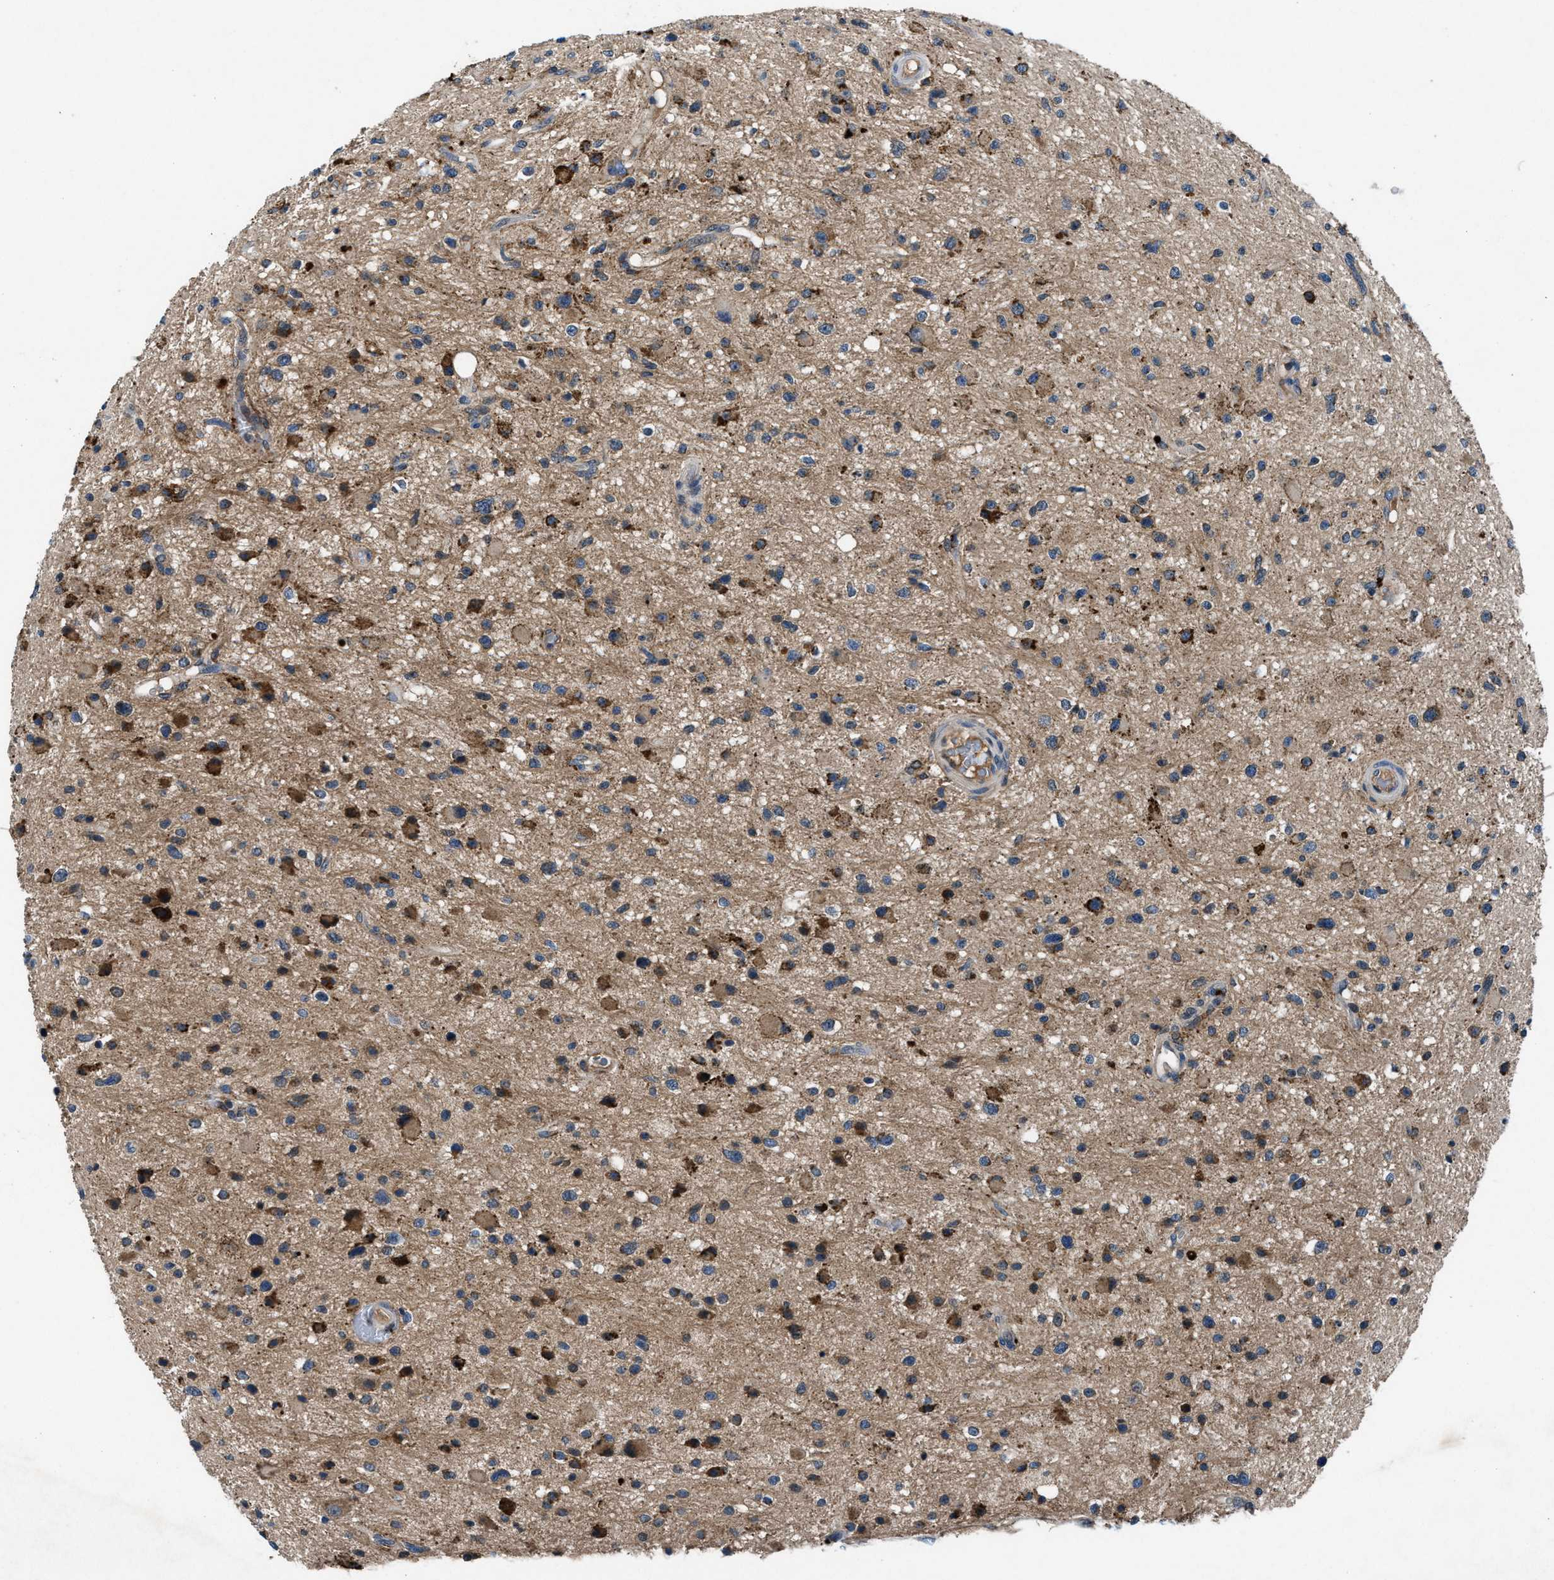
{"staining": {"intensity": "moderate", "quantity": "25%-75%", "location": "cytoplasmic/membranous"}, "tissue": "glioma", "cell_type": "Tumor cells", "image_type": "cancer", "snomed": [{"axis": "morphology", "description": "Glioma, malignant, High grade"}, {"axis": "topography", "description": "Brain"}], "caption": "An immunohistochemistry histopathology image of tumor tissue is shown. Protein staining in brown labels moderate cytoplasmic/membranous positivity in glioma within tumor cells. (Stains: DAB (3,3'-diaminobenzidine) in brown, nuclei in blue, Microscopy: brightfield microscopy at high magnification).", "gene": "FAM221A", "patient": {"sex": "male", "age": 33}}